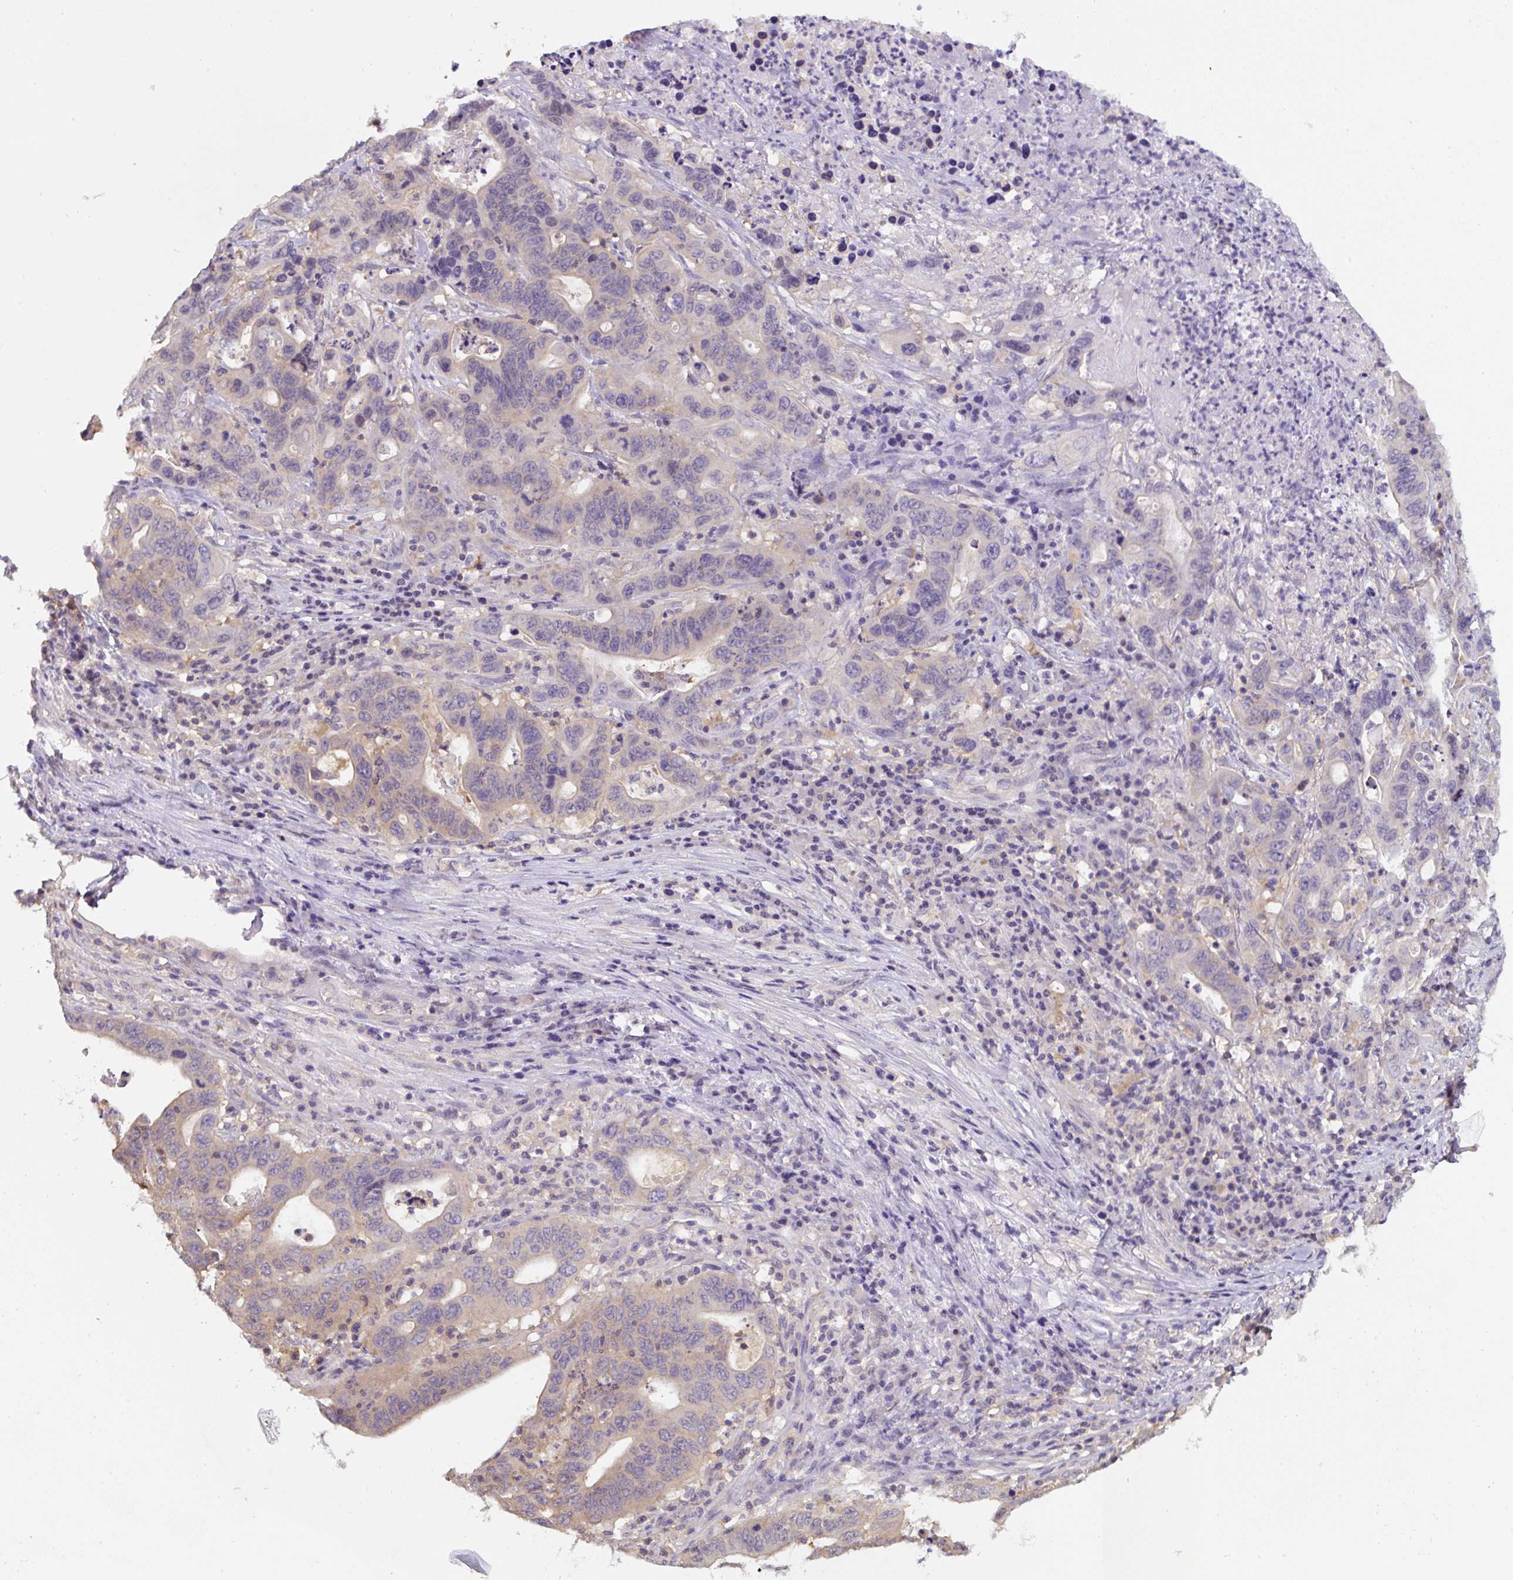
{"staining": {"intensity": "weak", "quantity": "25%-75%", "location": "cytoplasmic/membranous"}, "tissue": "lung cancer", "cell_type": "Tumor cells", "image_type": "cancer", "snomed": [{"axis": "morphology", "description": "Adenocarcinoma, NOS"}, {"axis": "topography", "description": "Lung"}], "caption": "Lung adenocarcinoma stained with a brown dye shows weak cytoplasmic/membranous positive staining in about 25%-75% of tumor cells.", "gene": "ST13", "patient": {"sex": "female", "age": 60}}